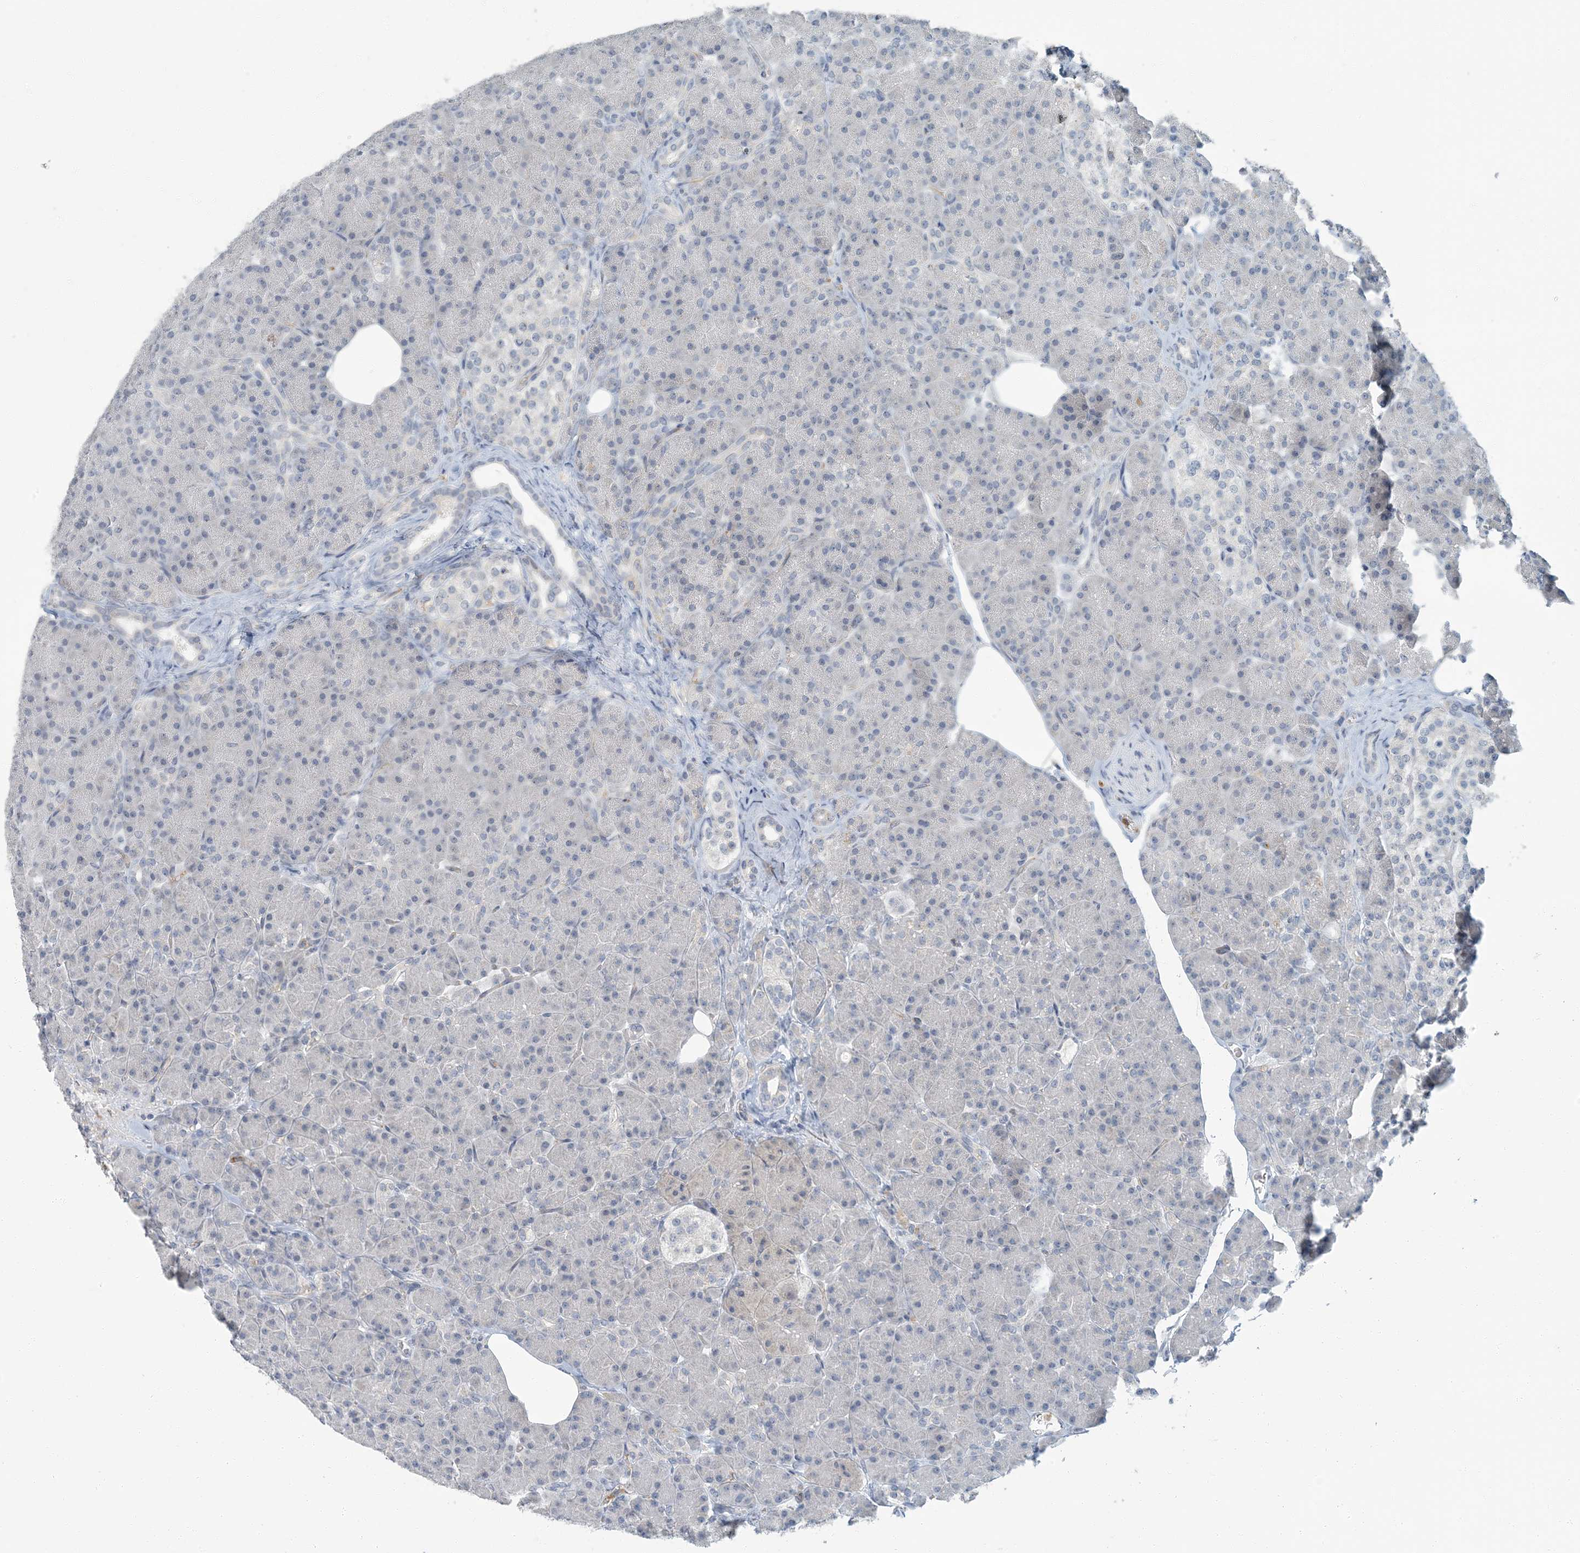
{"staining": {"intensity": "negative", "quantity": "none", "location": "none"}, "tissue": "pancreas", "cell_type": "Exocrine glandular cells", "image_type": "normal", "snomed": [{"axis": "morphology", "description": "Normal tissue, NOS"}, {"axis": "topography", "description": "Pancreas"}], "caption": "Pancreas stained for a protein using IHC exhibits no positivity exocrine glandular cells.", "gene": "EPHA4", "patient": {"sex": "female", "age": 43}}